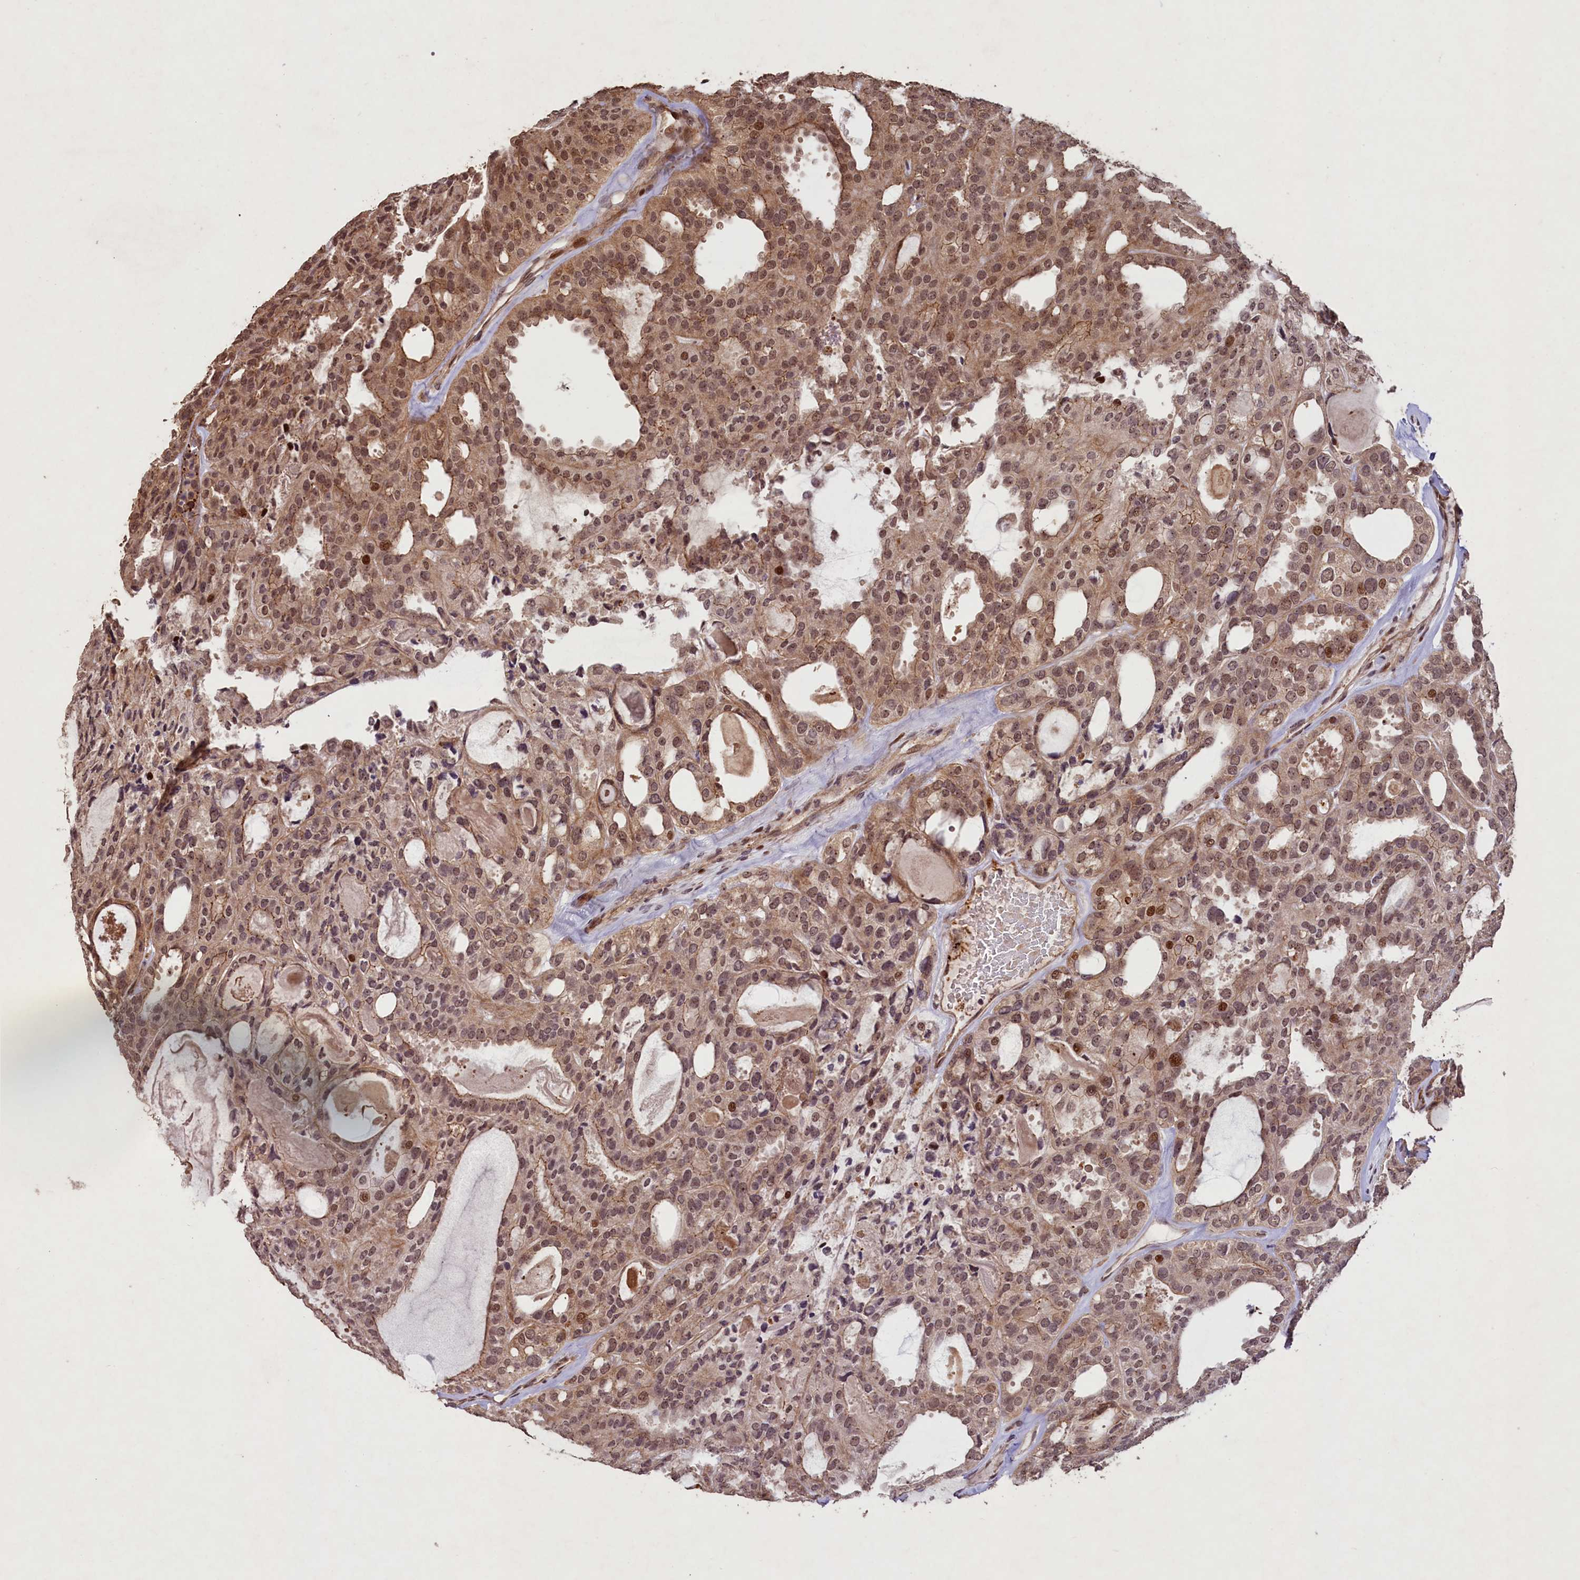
{"staining": {"intensity": "moderate", "quantity": ">75%", "location": "cytoplasmic/membranous,nuclear"}, "tissue": "thyroid cancer", "cell_type": "Tumor cells", "image_type": "cancer", "snomed": [{"axis": "morphology", "description": "Follicular adenoma carcinoma, NOS"}, {"axis": "topography", "description": "Thyroid gland"}], "caption": "An image of follicular adenoma carcinoma (thyroid) stained for a protein reveals moderate cytoplasmic/membranous and nuclear brown staining in tumor cells.", "gene": "SHPRH", "patient": {"sex": "male", "age": 75}}